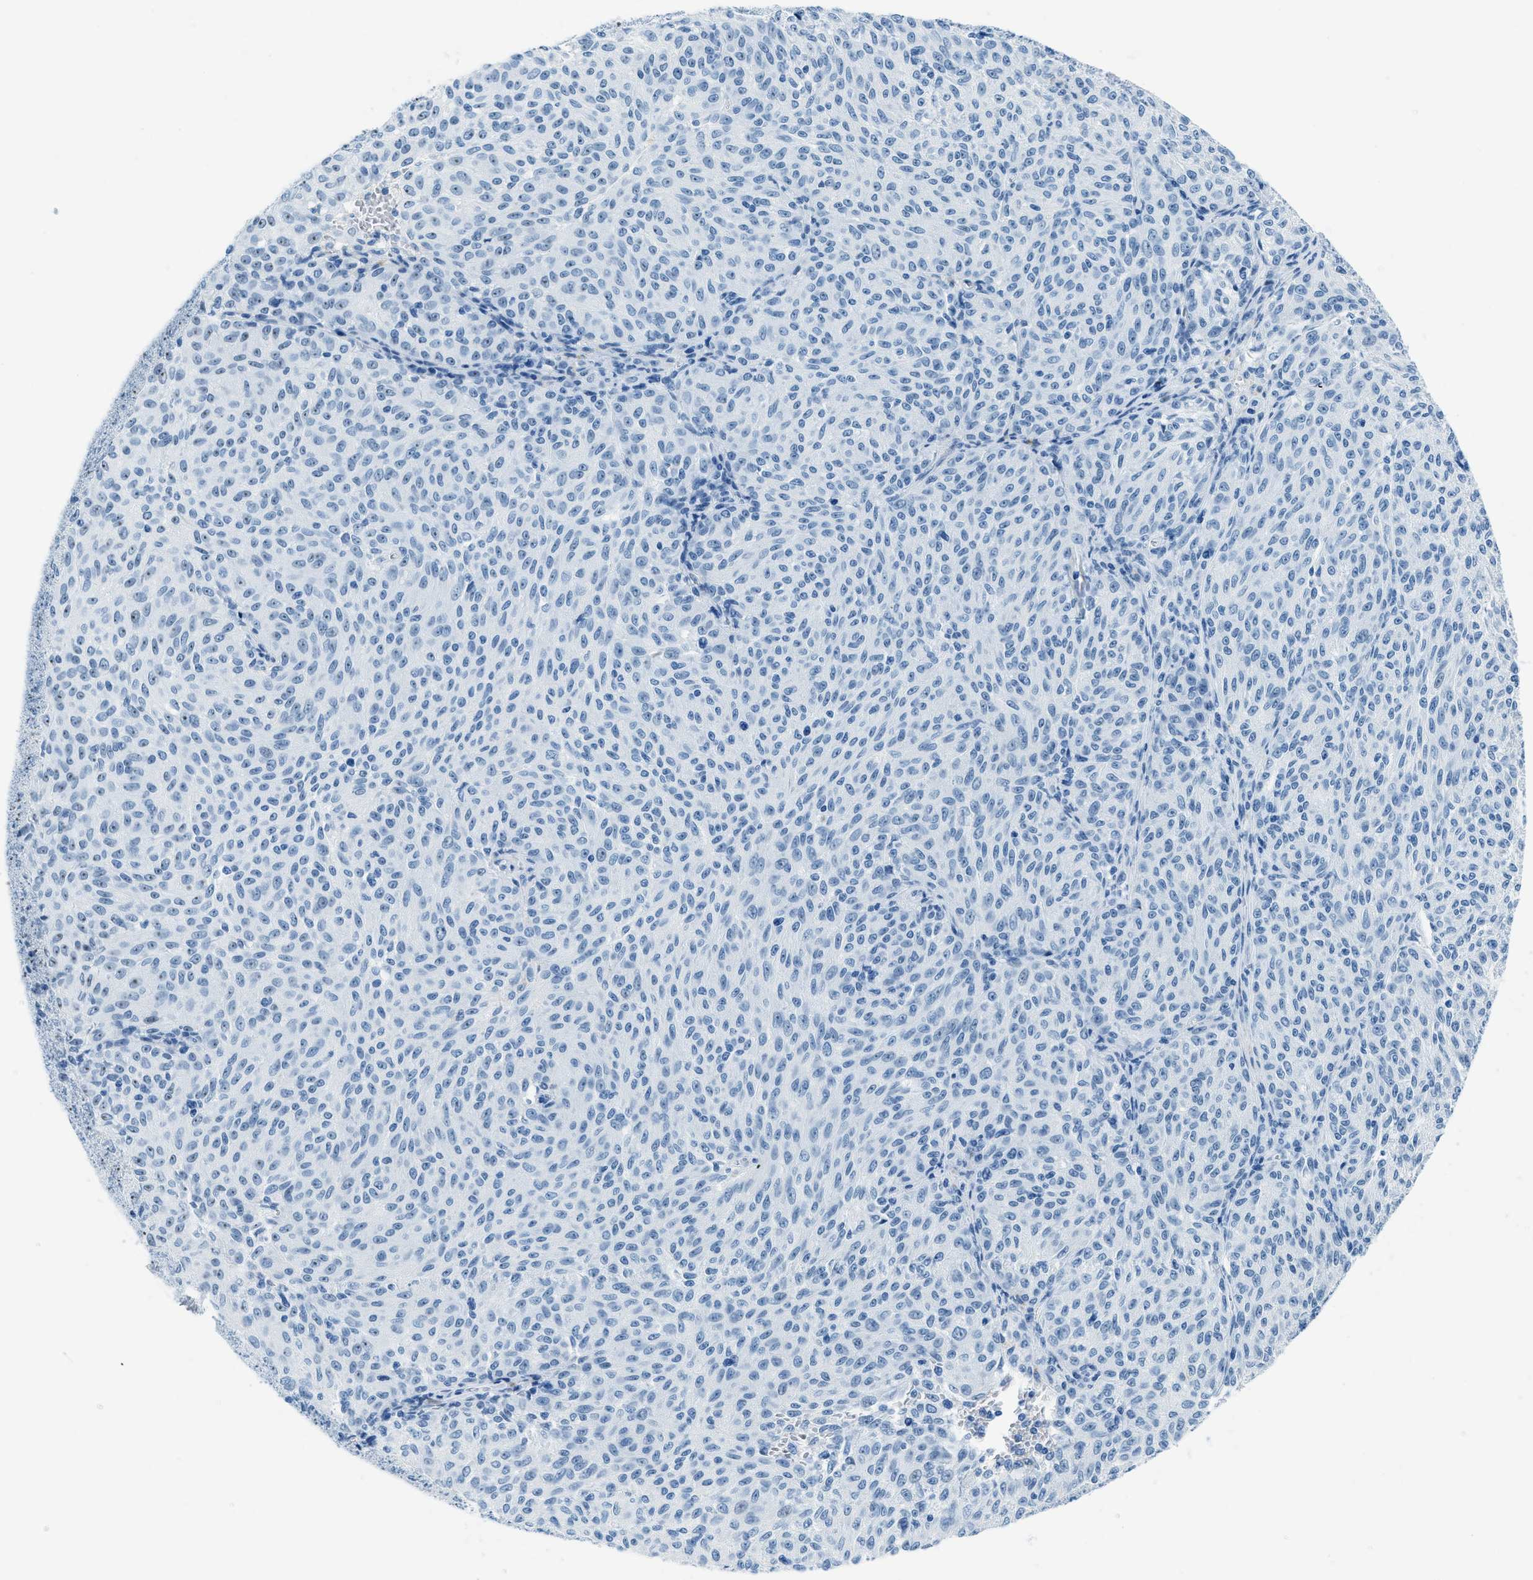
{"staining": {"intensity": "negative", "quantity": "none", "location": "none"}, "tissue": "melanoma", "cell_type": "Tumor cells", "image_type": "cancer", "snomed": [{"axis": "morphology", "description": "Malignant melanoma, NOS"}, {"axis": "topography", "description": "Skin"}], "caption": "High power microscopy image of an immunohistochemistry photomicrograph of melanoma, revealing no significant expression in tumor cells.", "gene": "PLA2G2A", "patient": {"sex": "female", "age": 72}}